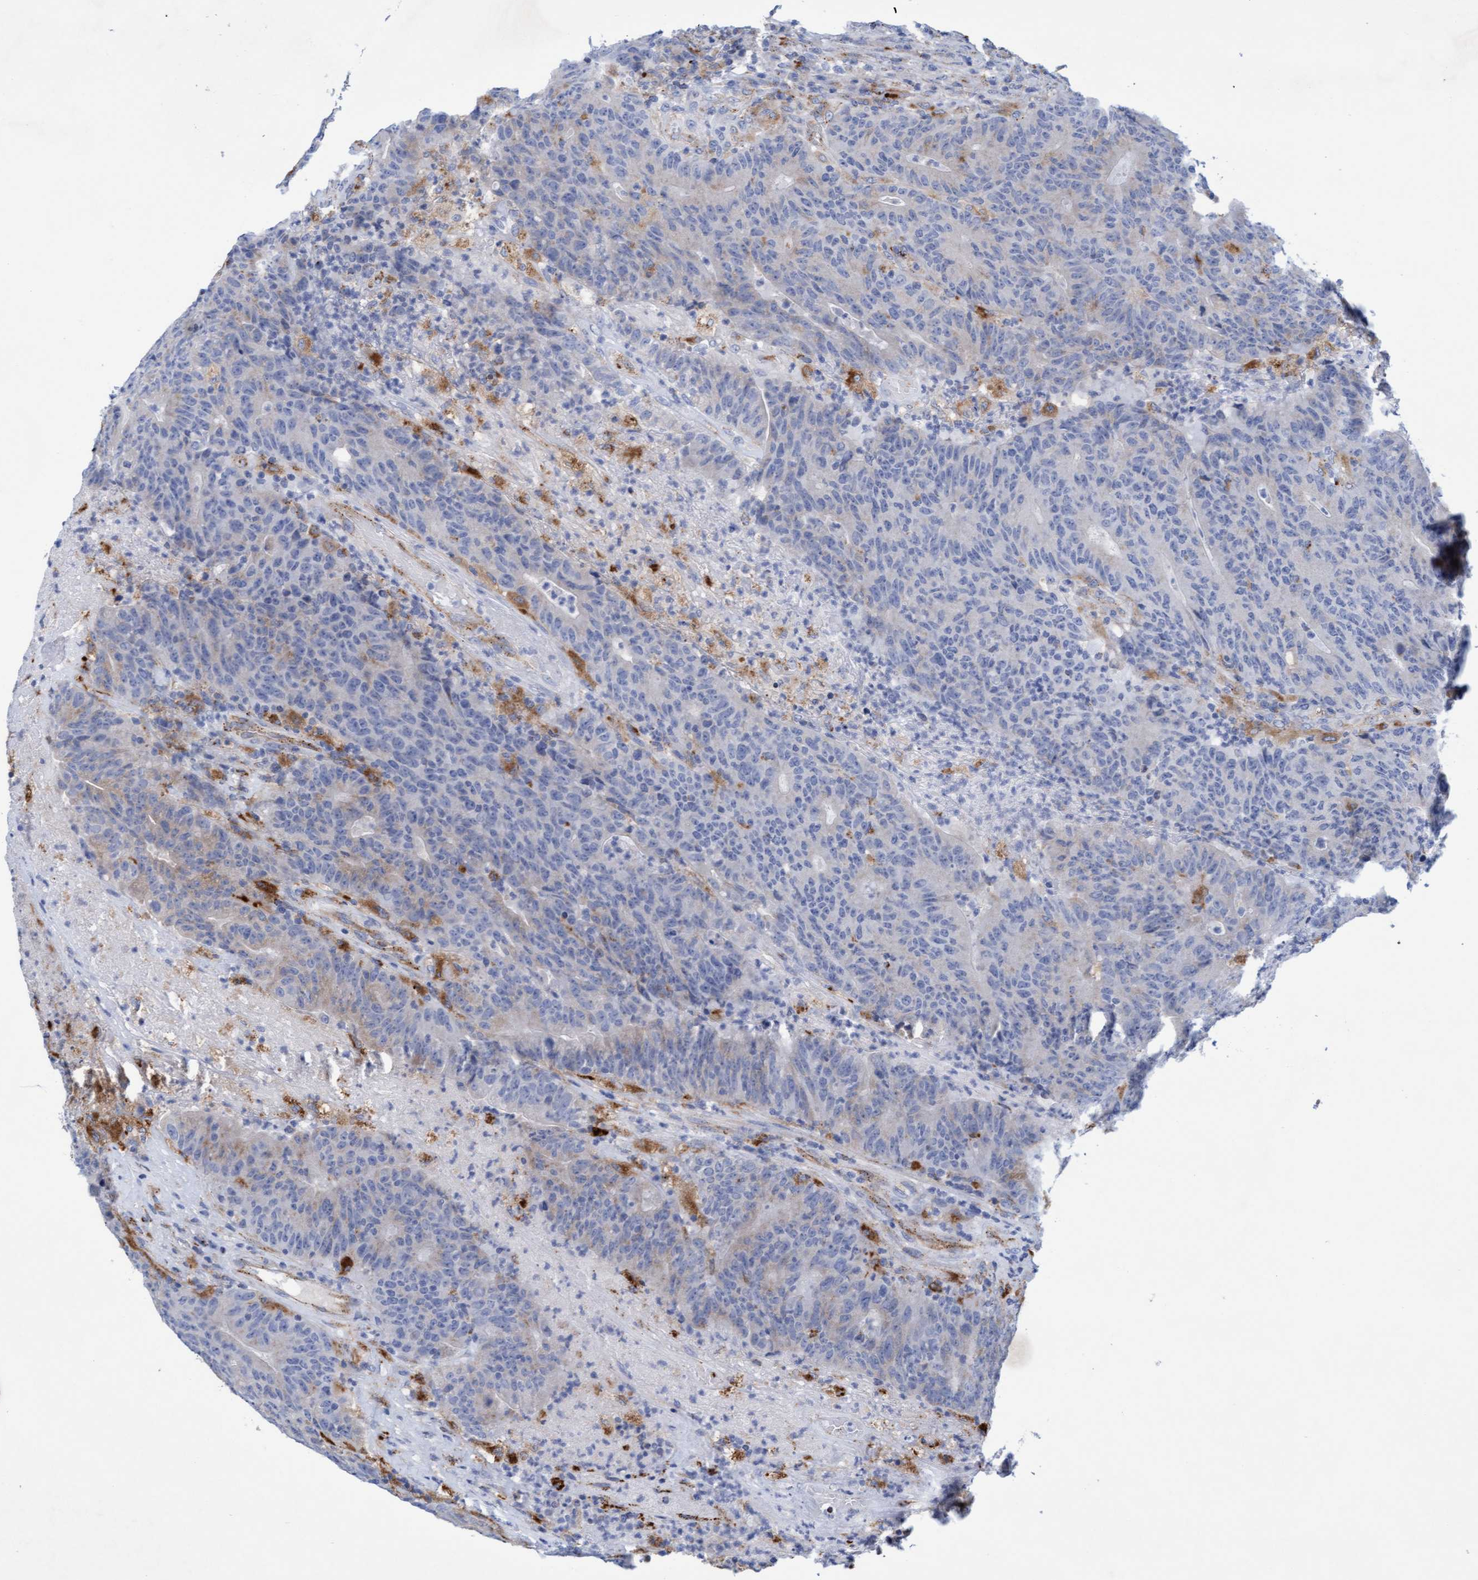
{"staining": {"intensity": "weak", "quantity": "<25%", "location": "cytoplasmic/membranous"}, "tissue": "colorectal cancer", "cell_type": "Tumor cells", "image_type": "cancer", "snomed": [{"axis": "morphology", "description": "Normal tissue, NOS"}, {"axis": "morphology", "description": "Adenocarcinoma, NOS"}, {"axis": "topography", "description": "Colon"}], "caption": "An IHC histopathology image of adenocarcinoma (colorectal) is shown. There is no staining in tumor cells of adenocarcinoma (colorectal).", "gene": "SGSH", "patient": {"sex": "female", "age": 75}}